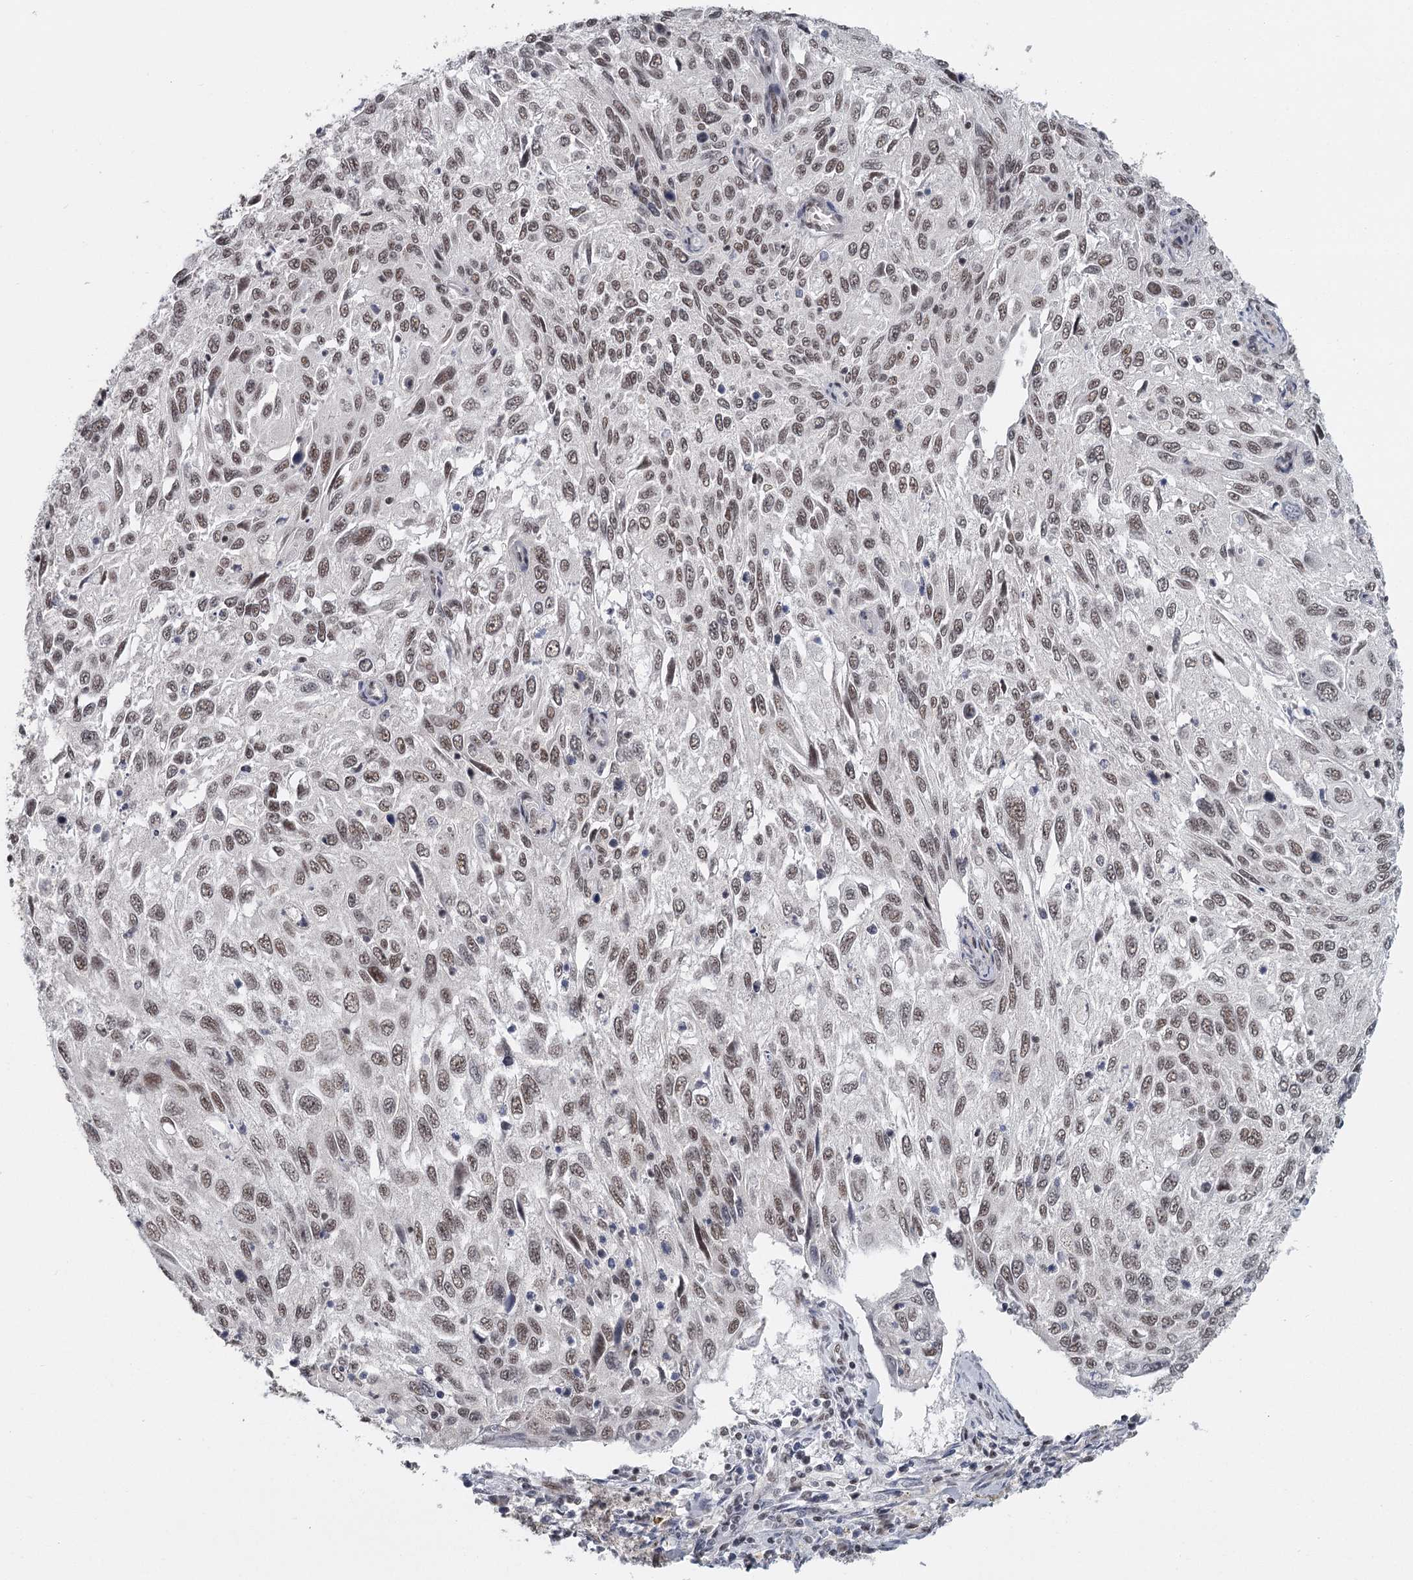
{"staining": {"intensity": "moderate", "quantity": ">75%", "location": "nuclear"}, "tissue": "cervical cancer", "cell_type": "Tumor cells", "image_type": "cancer", "snomed": [{"axis": "morphology", "description": "Squamous cell carcinoma, NOS"}, {"axis": "topography", "description": "Cervix"}], "caption": "Brown immunohistochemical staining in cervical cancer (squamous cell carcinoma) displays moderate nuclear positivity in about >75% of tumor cells.", "gene": "FAM13C", "patient": {"sex": "female", "age": 70}}